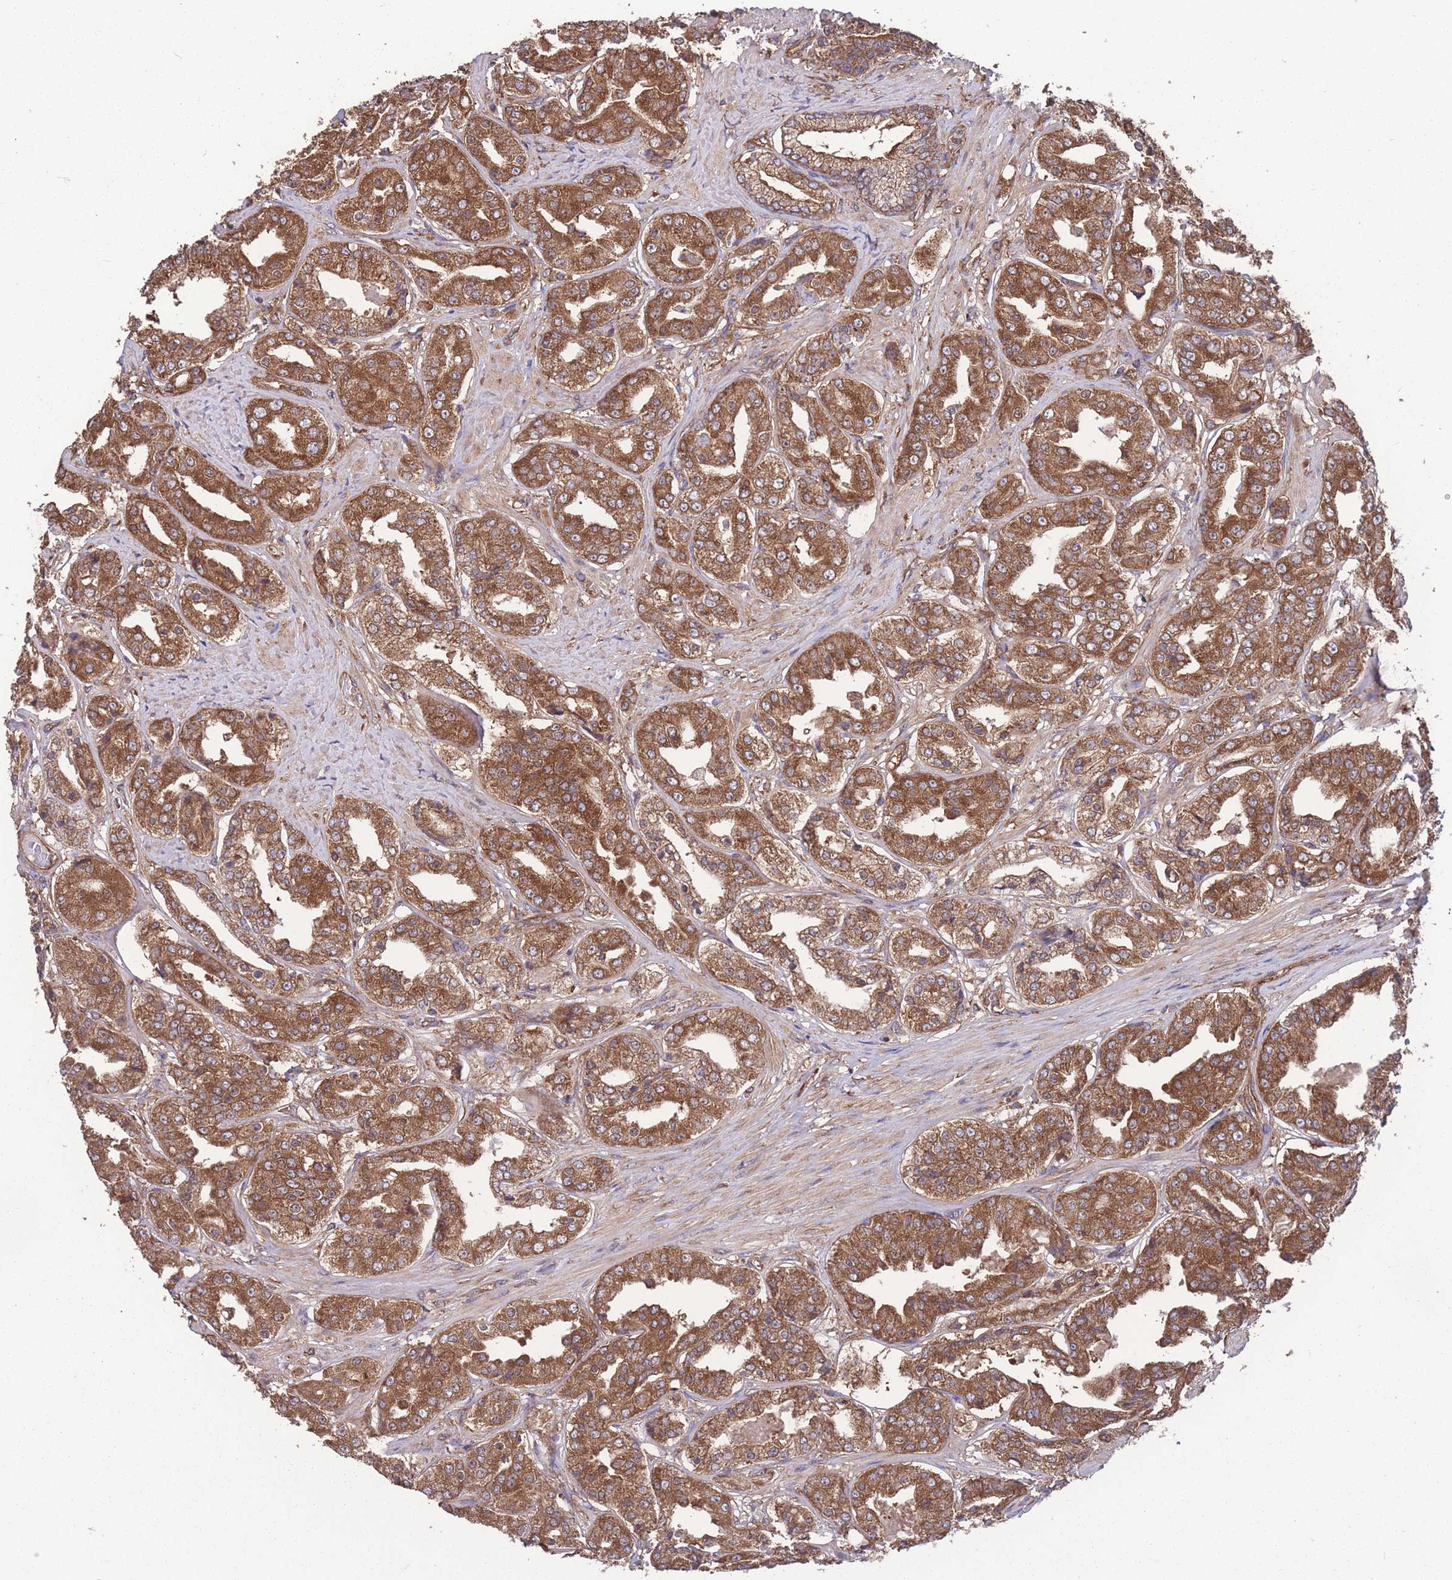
{"staining": {"intensity": "moderate", "quantity": ">75%", "location": "cytoplasmic/membranous"}, "tissue": "prostate cancer", "cell_type": "Tumor cells", "image_type": "cancer", "snomed": [{"axis": "morphology", "description": "Adenocarcinoma, High grade"}, {"axis": "topography", "description": "Prostate"}], "caption": "Immunohistochemical staining of human prostate cancer exhibits moderate cytoplasmic/membranous protein positivity in approximately >75% of tumor cells.", "gene": "ZPR1", "patient": {"sex": "male", "age": 63}}